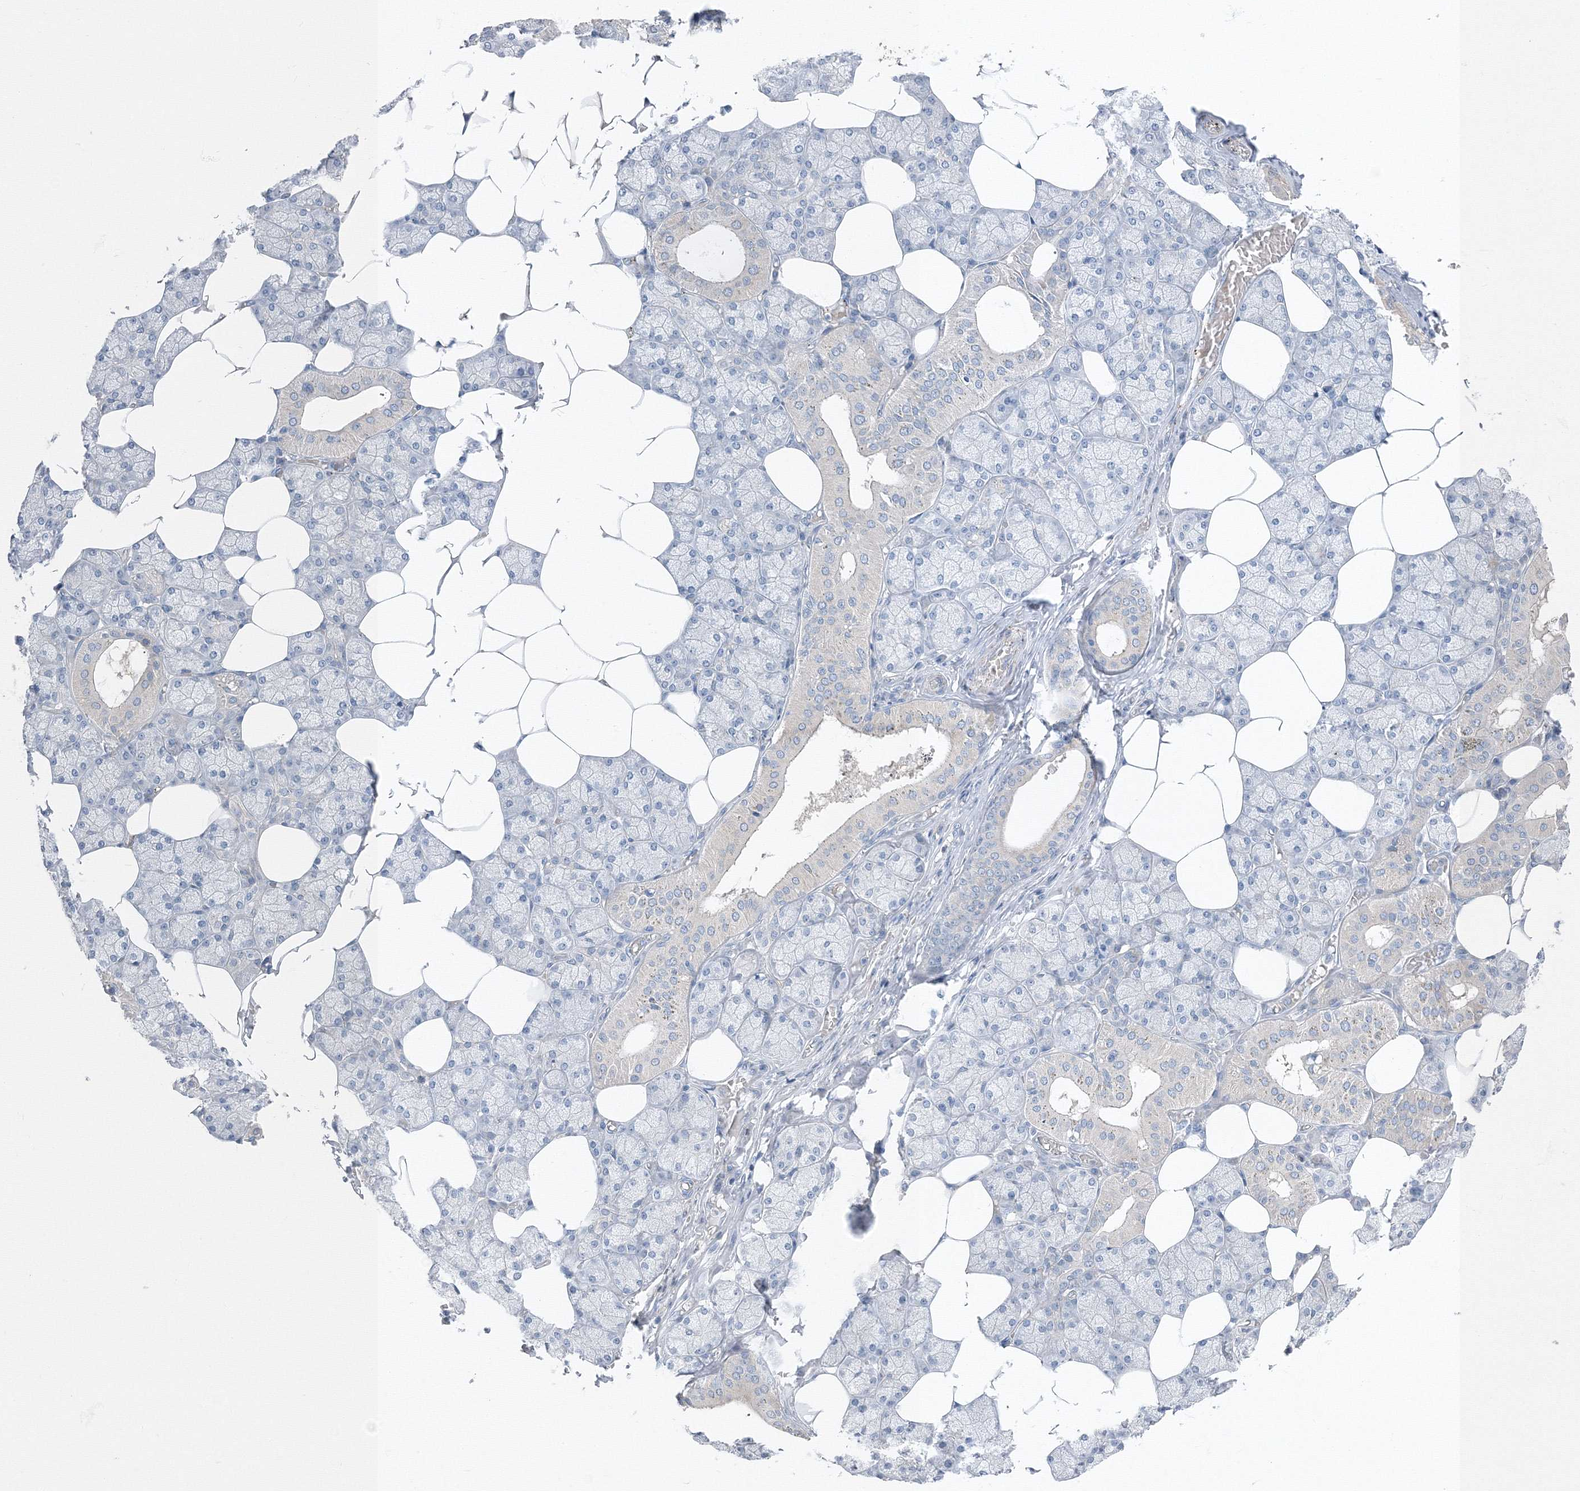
{"staining": {"intensity": "negative", "quantity": "none", "location": "none"}, "tissue": "salivary gland", "cell_type": "Glandular cells", "image_type": "normal", "snomed": [{"axis": "morphology", "description": "Normal tissue, NOS"}, {"axis": "topography", "description": "Salivary gland"}], "caption": "Glandular cells show no significant protein positivity in normal salivary gland. (DAB (3,3'-diaminobenzidine) IHC visualized using brightfield microscopy, high magnification).", "gene": "AASDH", "patient": {"sex": "male", "age": 62}}